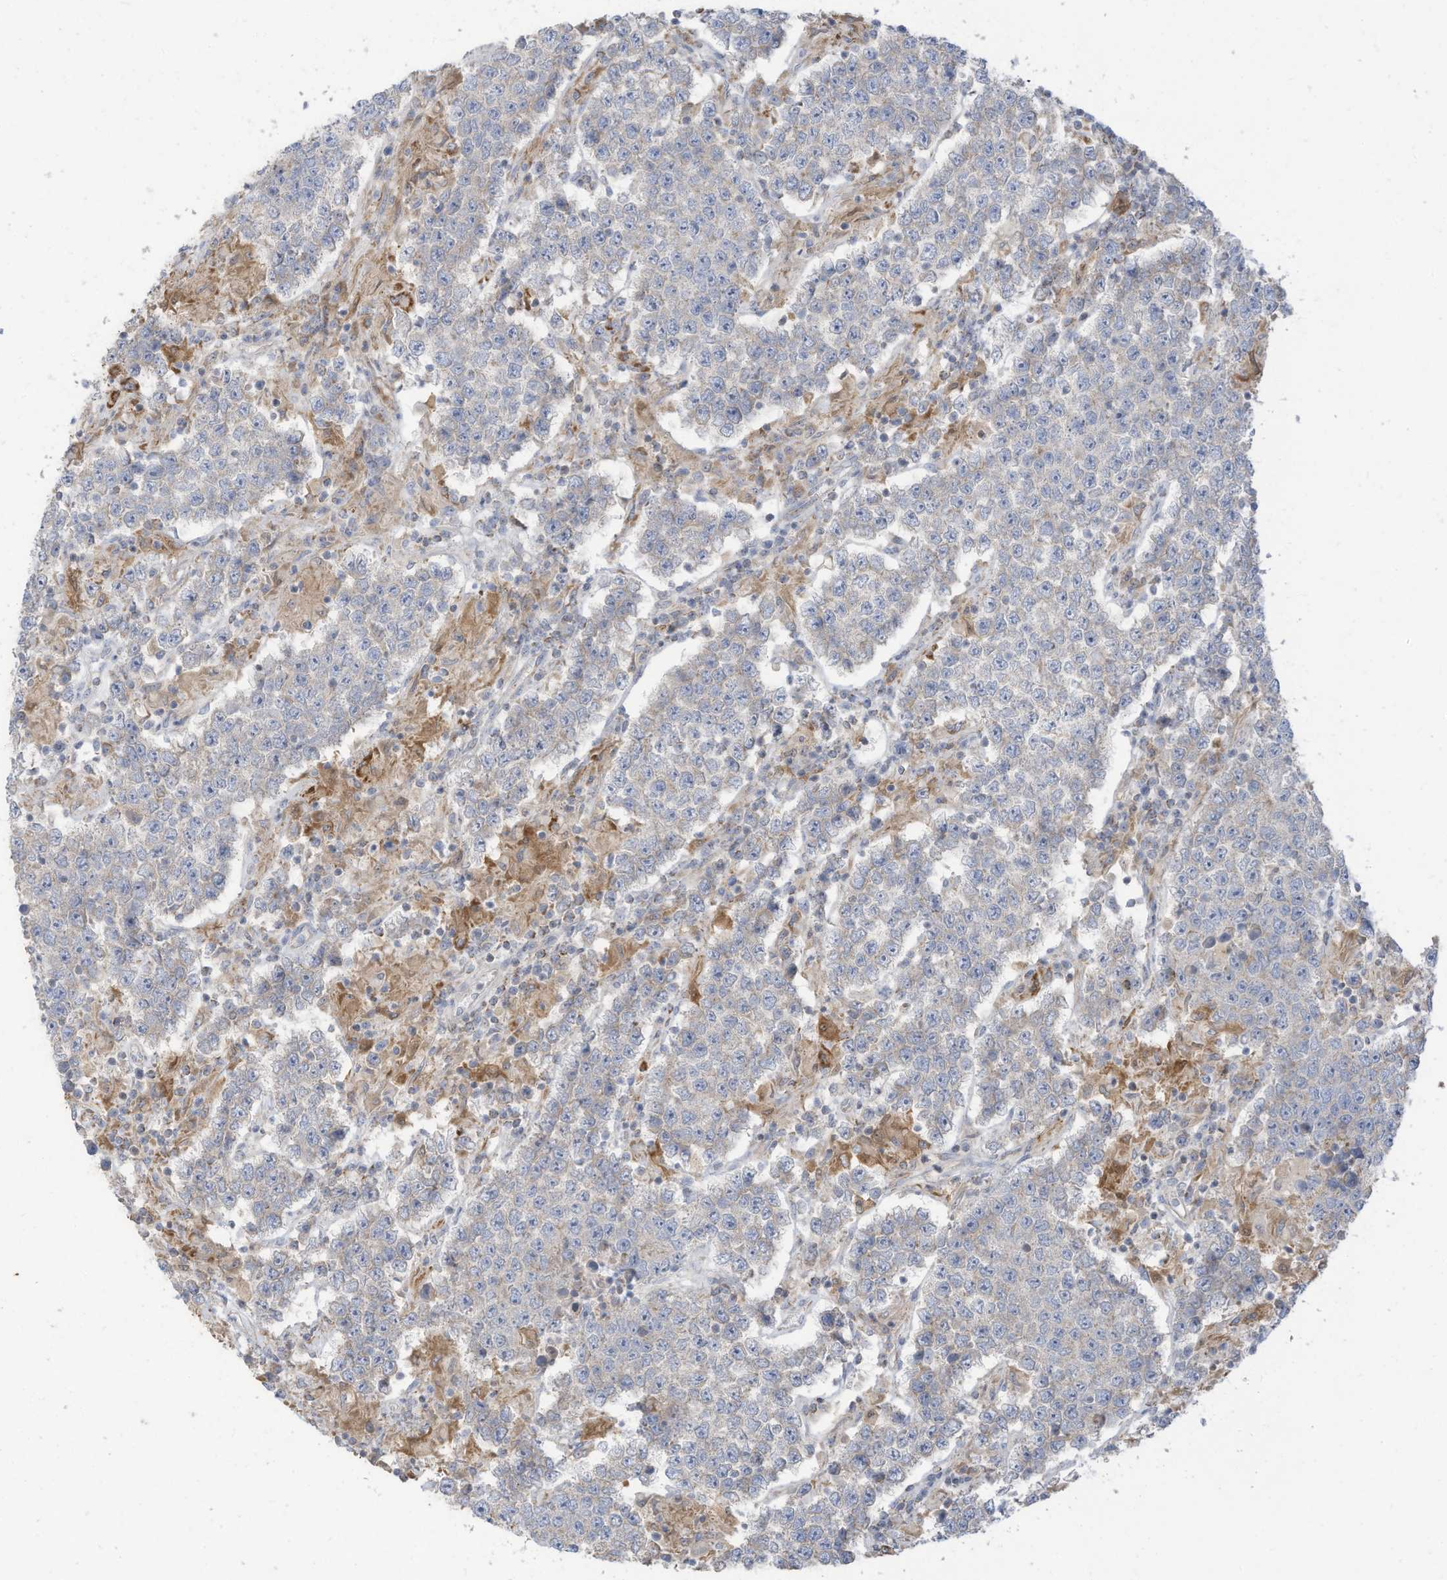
{"staining": {"intensity": "negative", "quantity": "none", "location": "none"}, "tissue": "testis cancer", "cell_type": "Tumor cells", "image_type": "cancer", "snomed": [{"axis": "morphology", "description": "Normal tissue, NOS"}, {"axis": "morphology", "description": "Urothelial carcinoma, High grade"}, {"axis": "morphology", "description": "Seminoma, NOS"}, {"axis": "morphology", "description": "Carcinoma, Embryonal, NOS"}, {"axis": "topography", "description": "Urinary bladder"}, {"axis": "topography", "description": "Testis"}], "caption": "High magnification brightfield microscopy of testis cancer stained with DAB (3,3'-diaminobenzidine) (brown) and counterstained with hematoxylin (blue): tumor cells show no significant expression.", "gene": "GTPBP2", "patient": {"sex": "male", "age": 41}}